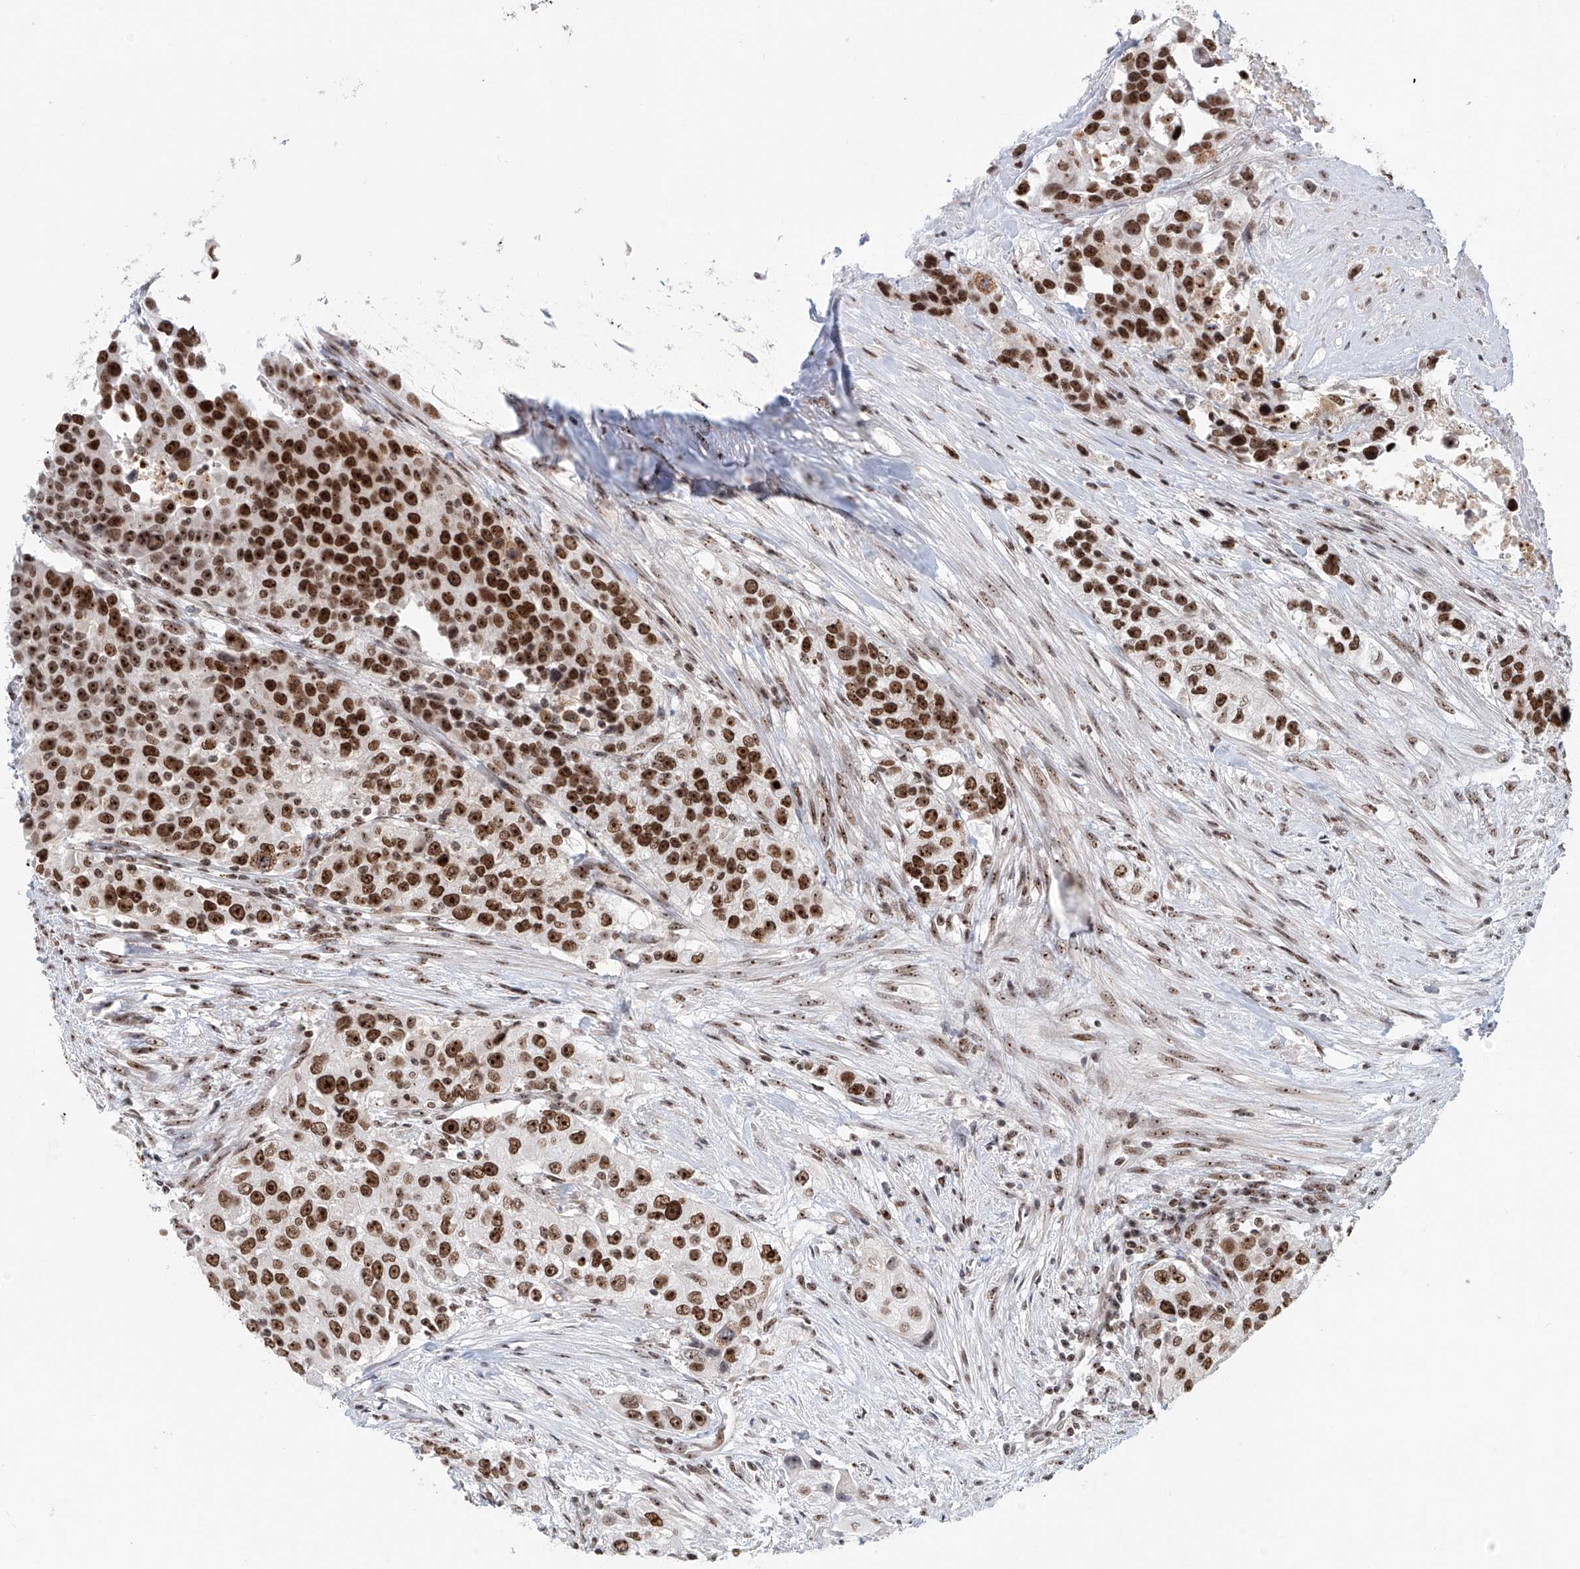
{"staining": {"intensity": "strong", "quantity": ">75%", "location": "nuclear"}, "tissue": "urothelial cancer", "cell_type": "Tumor cells", "image_type": "cancer", "snomed": [{"axis": "morphology", "description": "Urothelial carcinoma, High grade"}, {"axis": "topography", "description": "Urinary bladder"}], "caption": "The immunohistochemical stain shows strong nuclear positivity in tumor cells of urothelial cancer tissue.", "gene": "PRUNE2", "patient": {"sex": "female", "age": 80}}